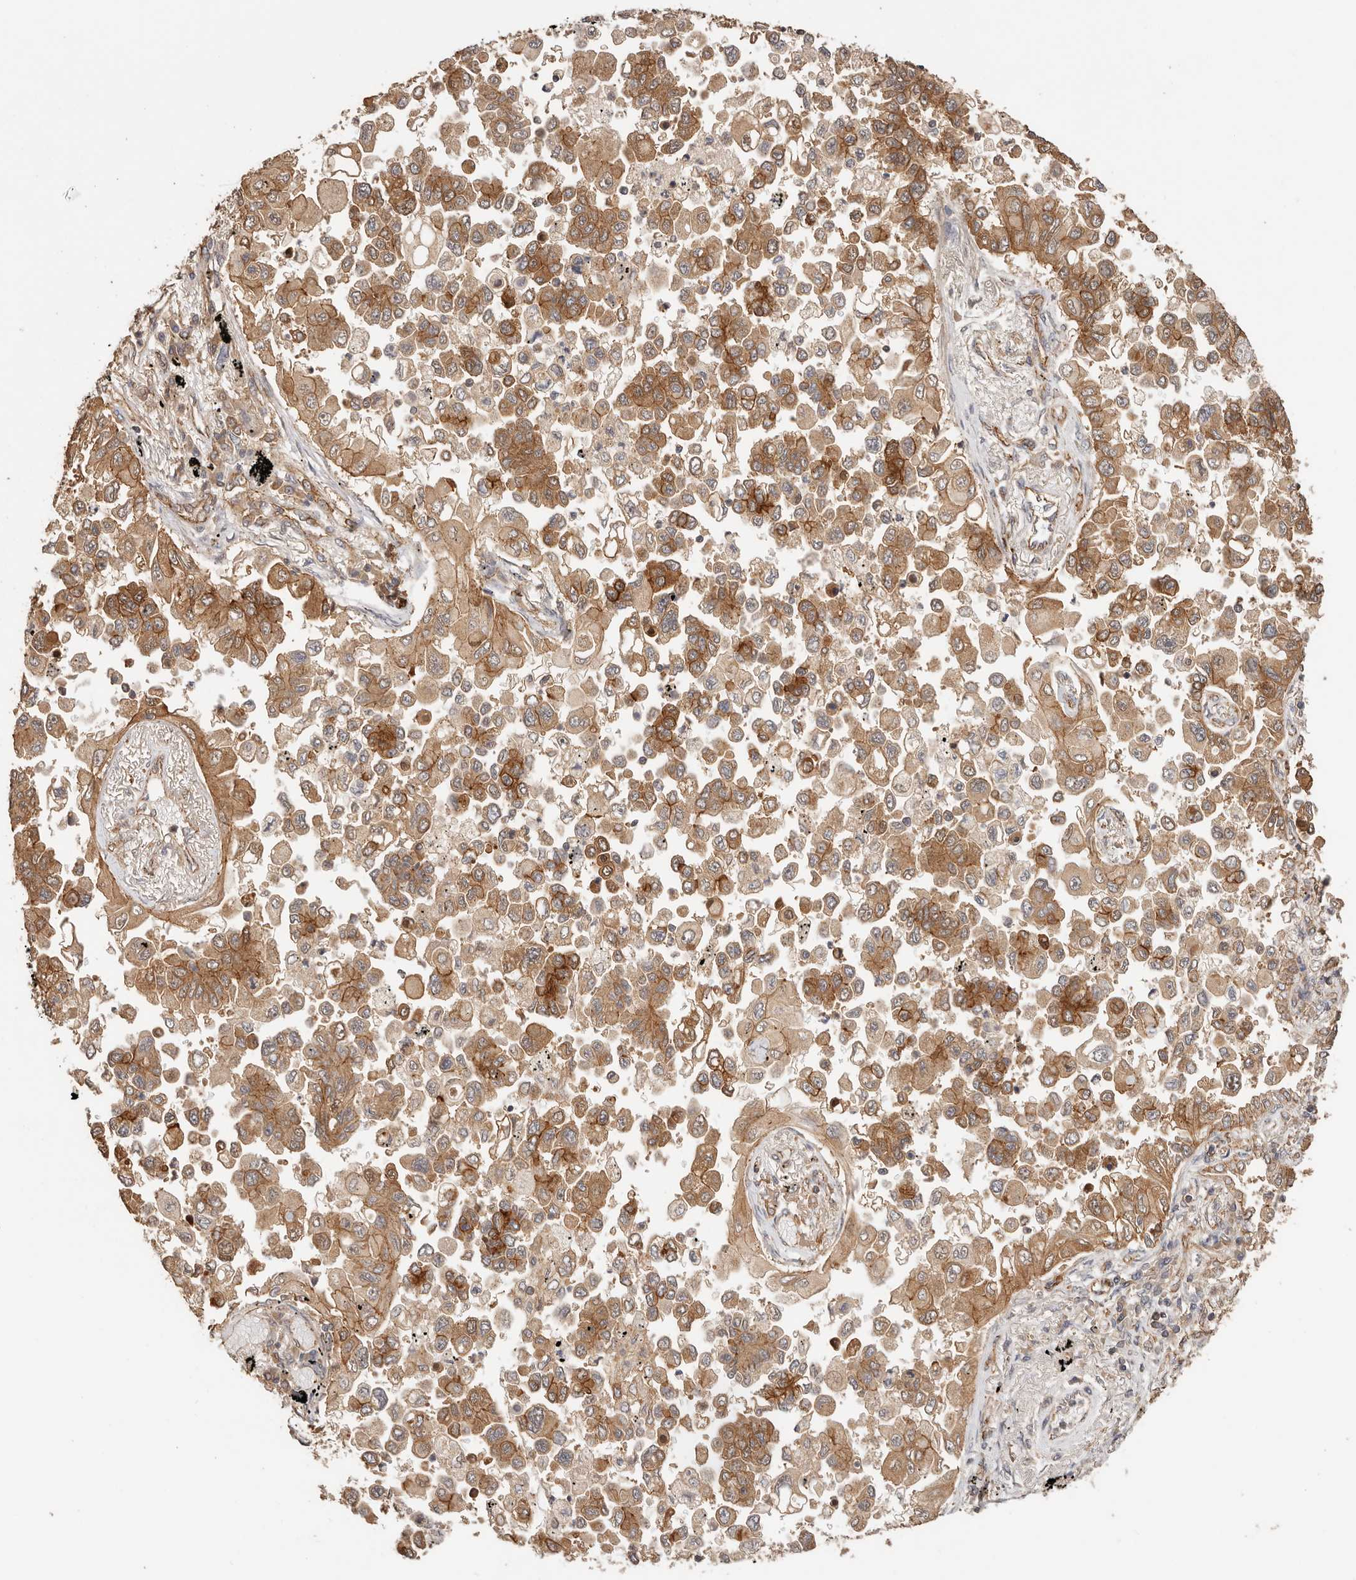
{"staining": {"intensity": "moderate", "quantity": ">75%", "location": "cytoplasmic/membranous"}, "tissue": "lung cancer", "cell_type": "Tumor cells", "image_type": "cancer", "snomed": [{"axis": "morphology", "description": "Adenocarcinoma, NOS"}, {"axis": "topography", "description": "Lung"}], "caption": "Protein expression analysis of human lung adenocarcinoma reveals moderate cytoplasmic/membranous positivity in about >75% of tumor cells.", "gene": "AFDN", "patient": {"sex": "female", "age": 67}}